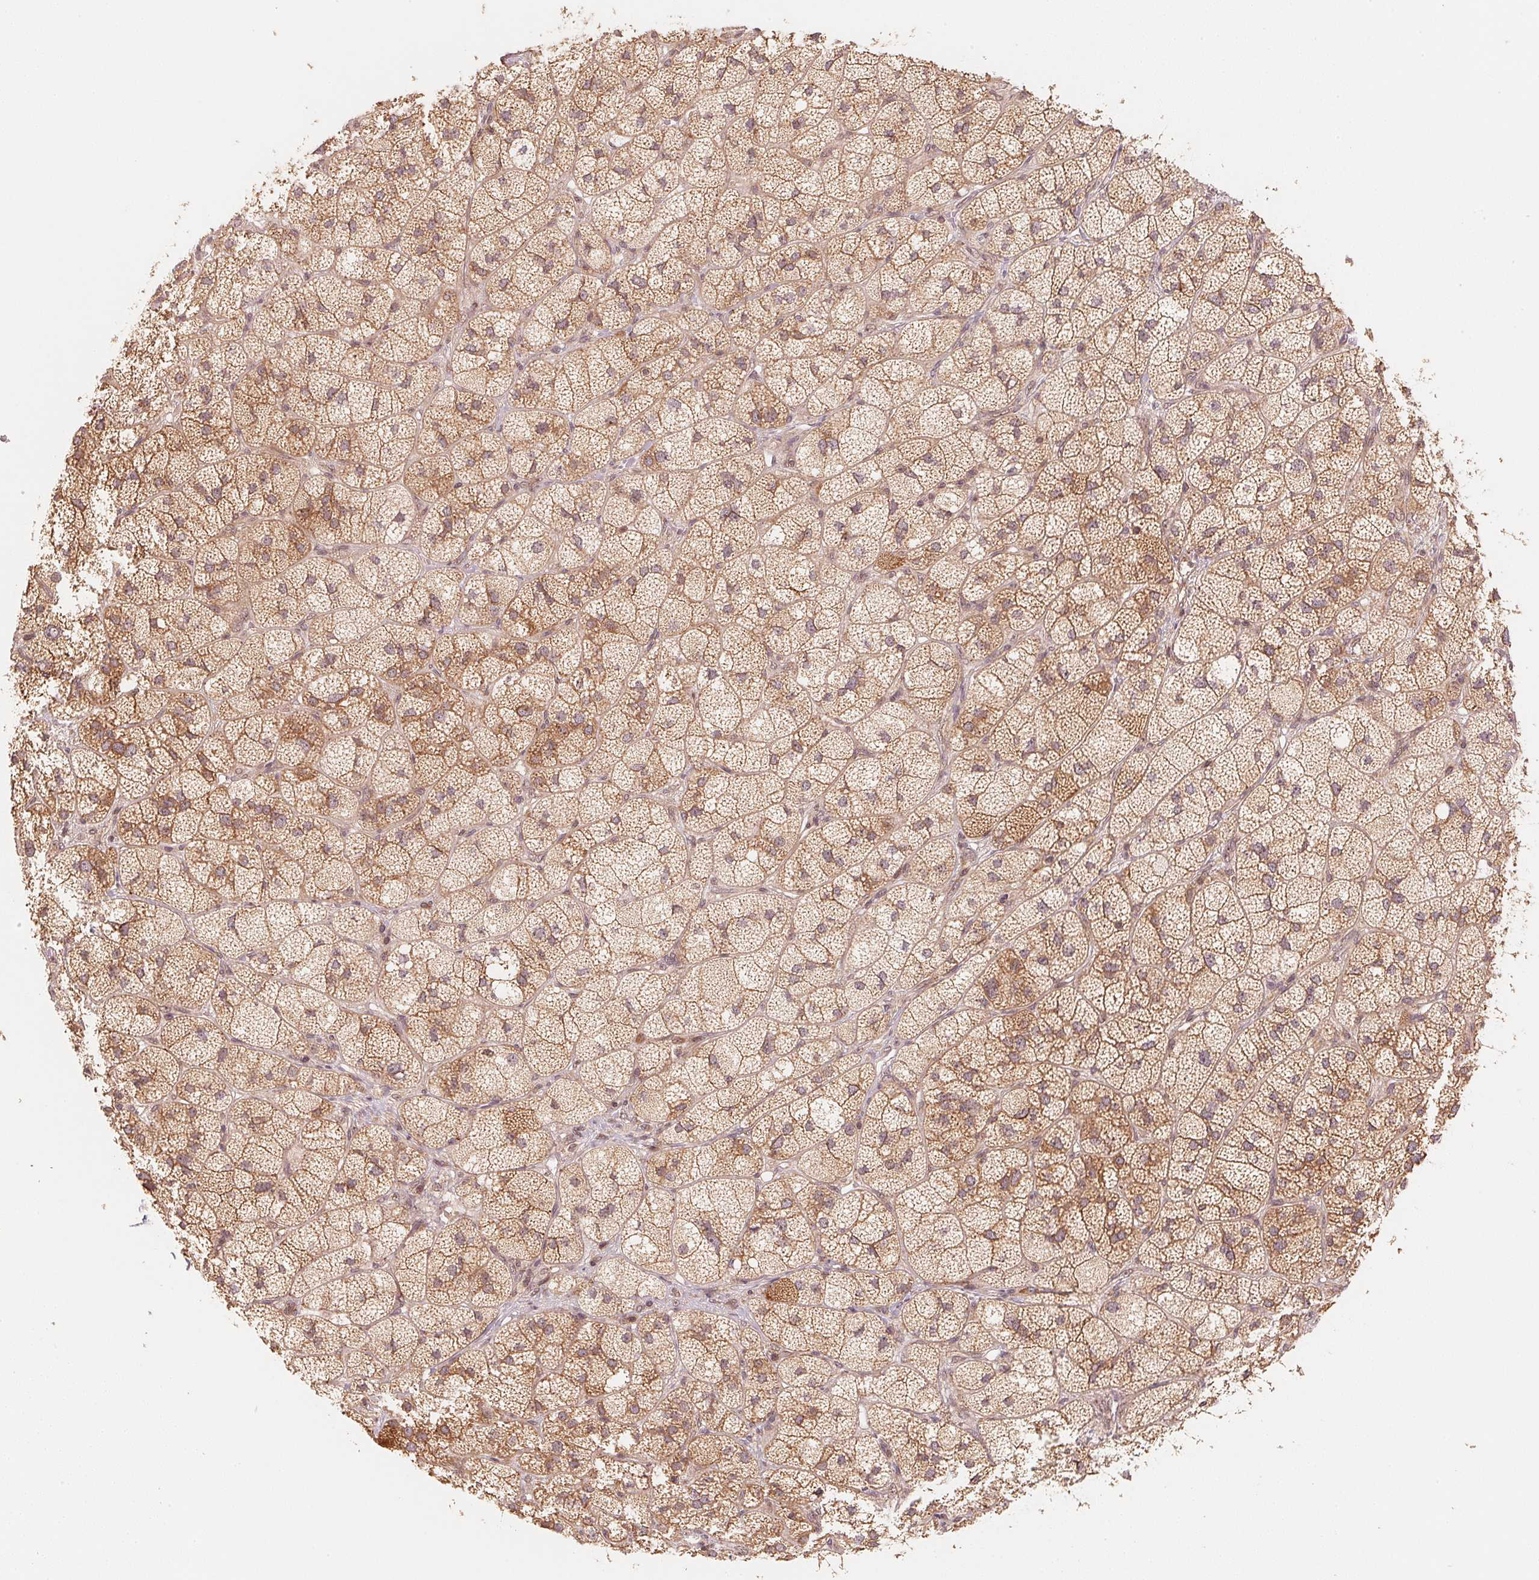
{"staining": {"intensity": "strong", "quantity": "25%-75%", "location": "cytoplasmic/membranous,nuclear"}, "tissue": "adrenal gland", "cell_type": "Glandular cells", "image_type": "normal", "snomed": [{"axis": "morphology", "description": "Normal tissue, NOS"}, {"axis": "topography", "description": "Adrenal gland"}], "caption": "Immunohistochemistry (IHC) (DAB (3,3'-diaminobenzidine)) staining of unremarkable adrenal gland reveals strong cytoplasmic/membranous,nuclear protein positivity in about 25%-75% of glandular cells.", "gene": "CCDC102B", "patient": {"sex": "female", "age": 60}}